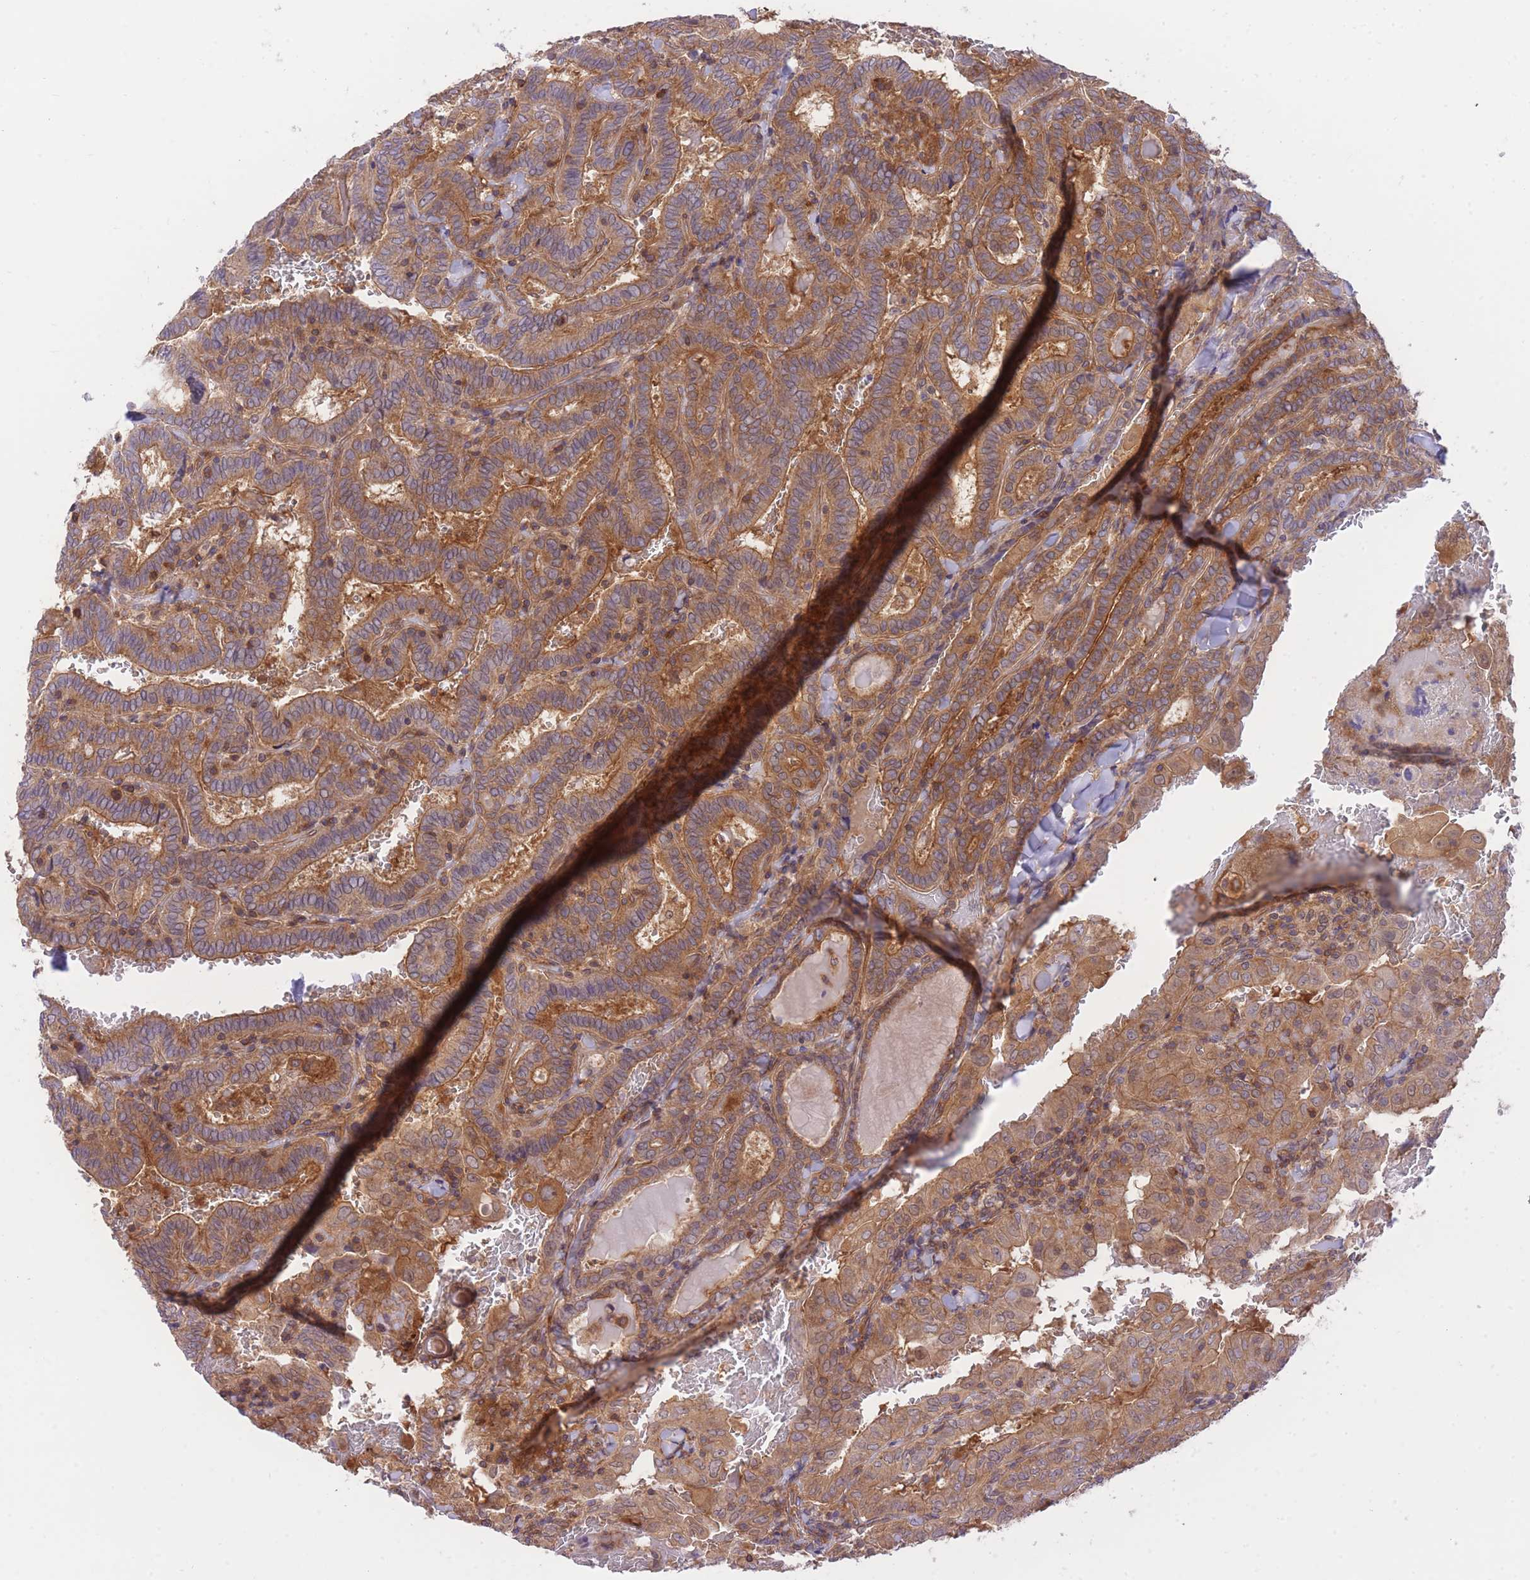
{"staining": {"intensity": "moderate", "quantity": ">75%", "location": "cytoplasmic/membranous"}, "tissue": "thyroid cancer", "cell_type": "Tumor cells", "image_type": "cancer", "snomed": [{"axis": "morphology", "description": "Papillary adenocarcinoma, NOS"}, {"axis": "topography", "description": "Thyroid gland"}], "caption": "Protein staining demonstrates moderate cytoplasmic/membranous staining in approximately >75% of tumor cells in thyroid cancer (papillary adenocarcinoma).", "gene": "PREP", "patient": {"sex": "female", "age": 72}}